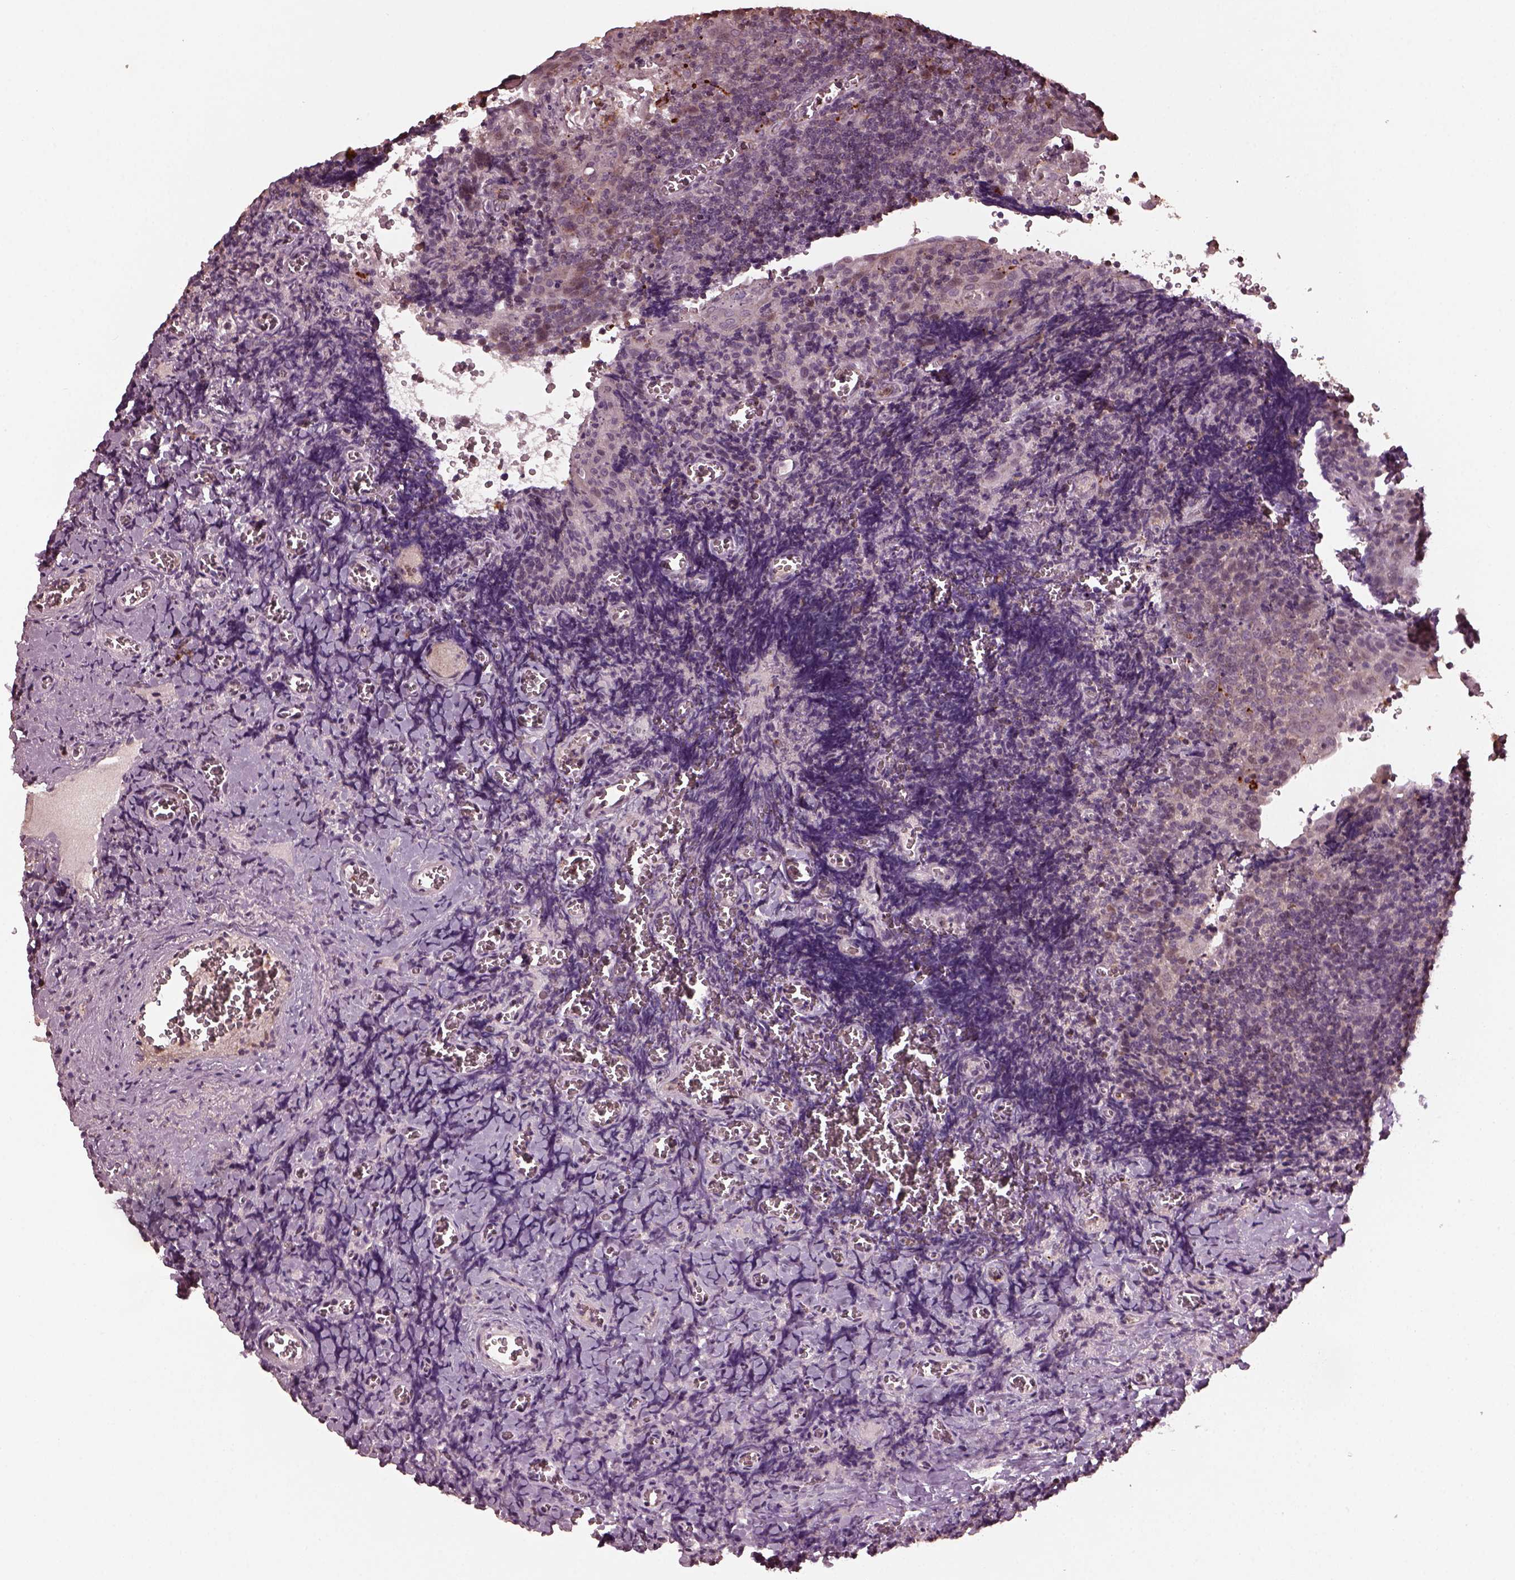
{"staining": {"intensity": "negative", "quantity": "none", "location": "none"}, "tissue": "tonsil", "cell_type": "Germinal center cells", "image_type": "normal", "snomed": [{"axis": "morphology", "description": "Normal tissue, NOS"}, {"axis": "morphology", "description": "Inflammation, NOS"}, {"axis": "topography", "description": "Tonsil"}], "caption": "The immunohistochemistry image has no significant positivity in germinal center cells of tonsil.", "gene": "RUFY3", "patient": {"sex": "female", "age": 31}}